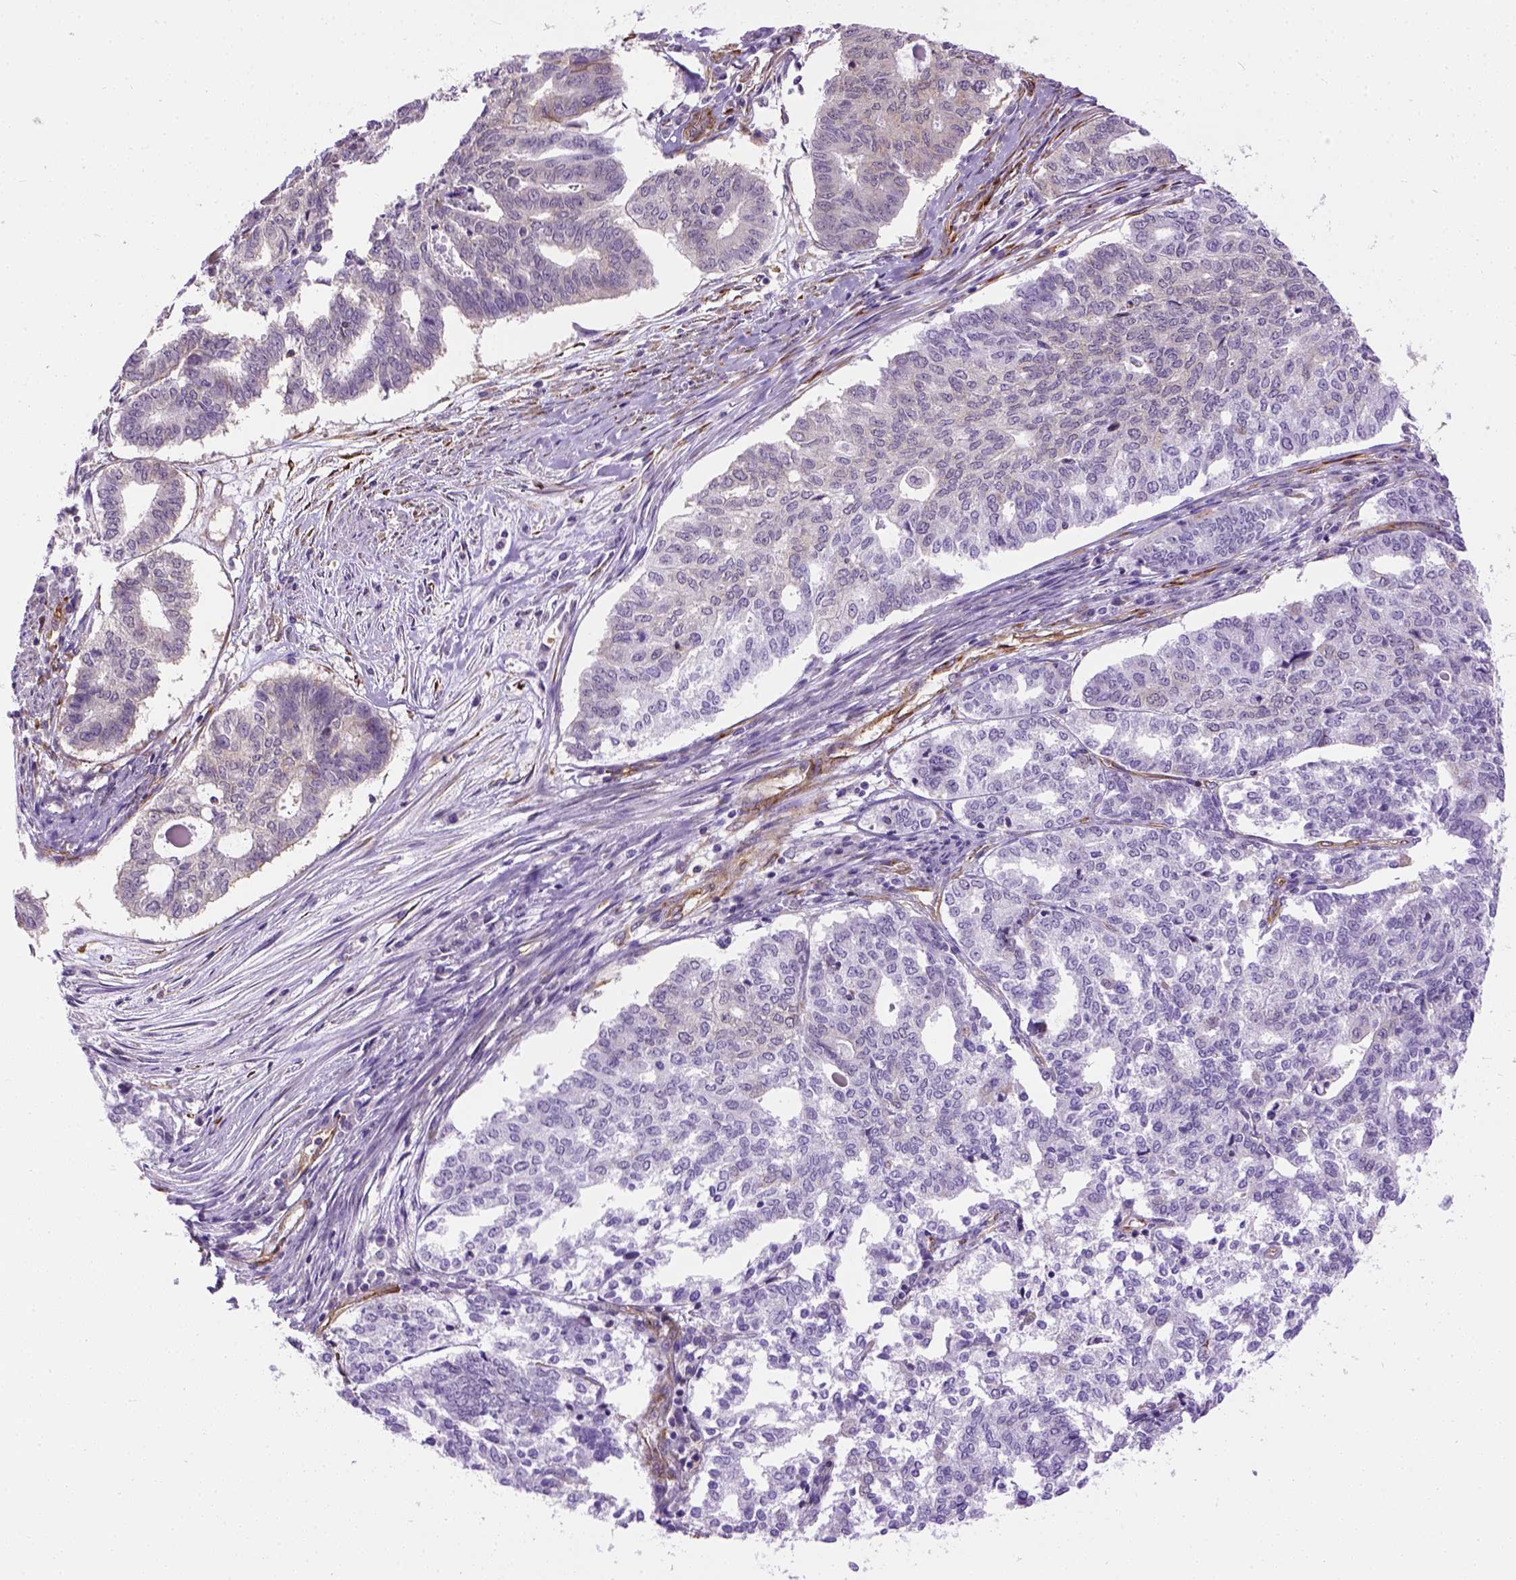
{"staining": {"intensity": "negative", "quantity": "none", "location": "none"}, "tissue": "endometrial cancer", "cell_type": "Tumor cells", "image_type": "cancer", "snomed": [{"axis": "morphology", "description": "Adenocarcinoma, NOS"}, {"axis": "topography", "description": "Endometrium"}], "caption": "Image shows no significant protein staining in tumor cells of endometrial cancer.", "gene": "KAZN", "patient": {"sex": "female", "age": 79}}